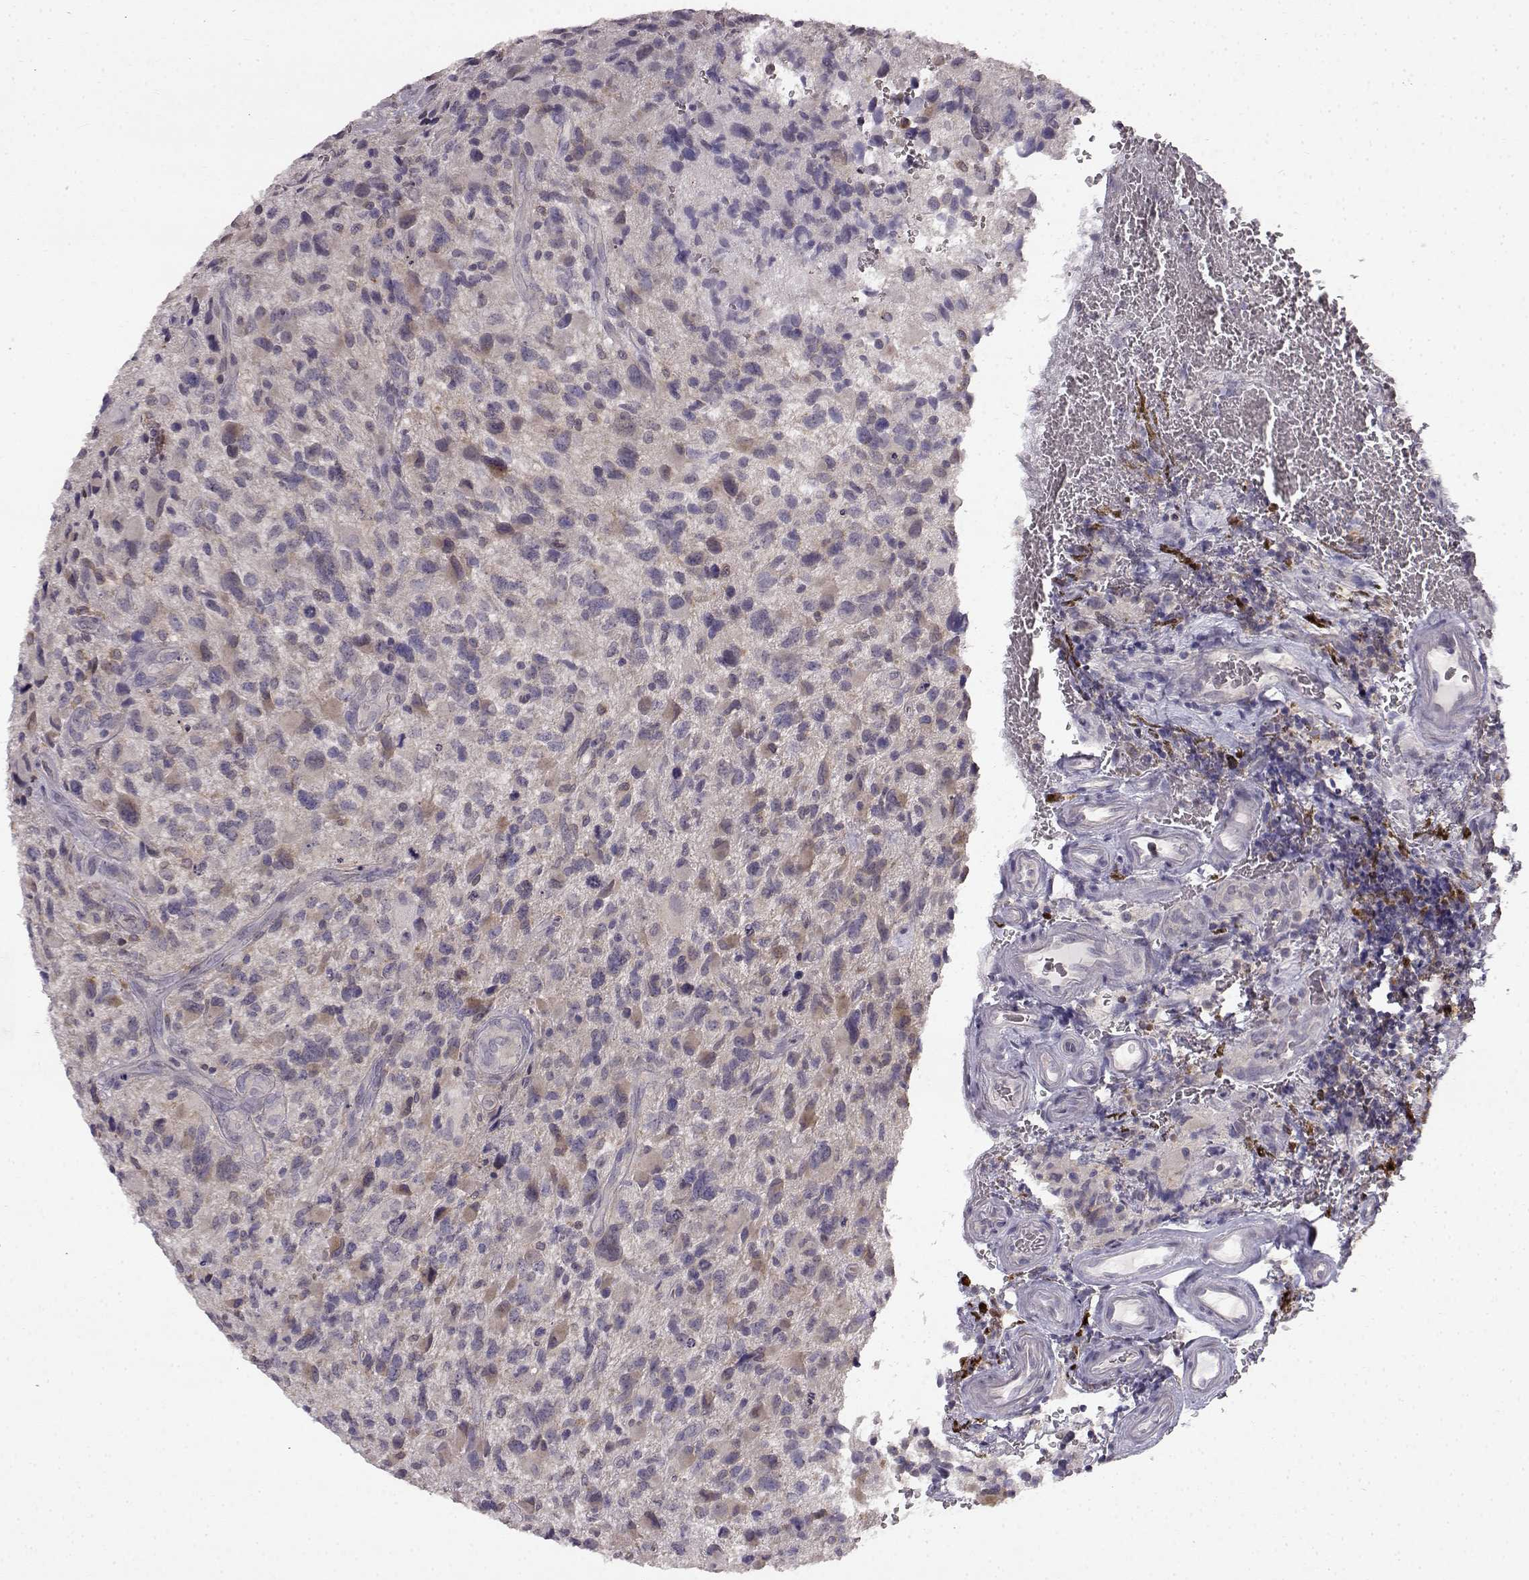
{"staining": {"intensity": "negative", "quantity": "none", "location": "none"}, "tissue": "glioma", "cell_type": "Tumor cells", "image_type": "cancer", "snomed": [{"axis": "morphology", "description": "Glioma, malignant, NOS"}, {"axis": "morphology", "description": "Glioma, malignant, High grade"}, {"axis": "topography", "description": "Brain"}], "caption": "Tumor cells are negative for brown protein staining in glioma.", "gene": "SPAG17", "patient": {"sex": "female", "age": 71}}